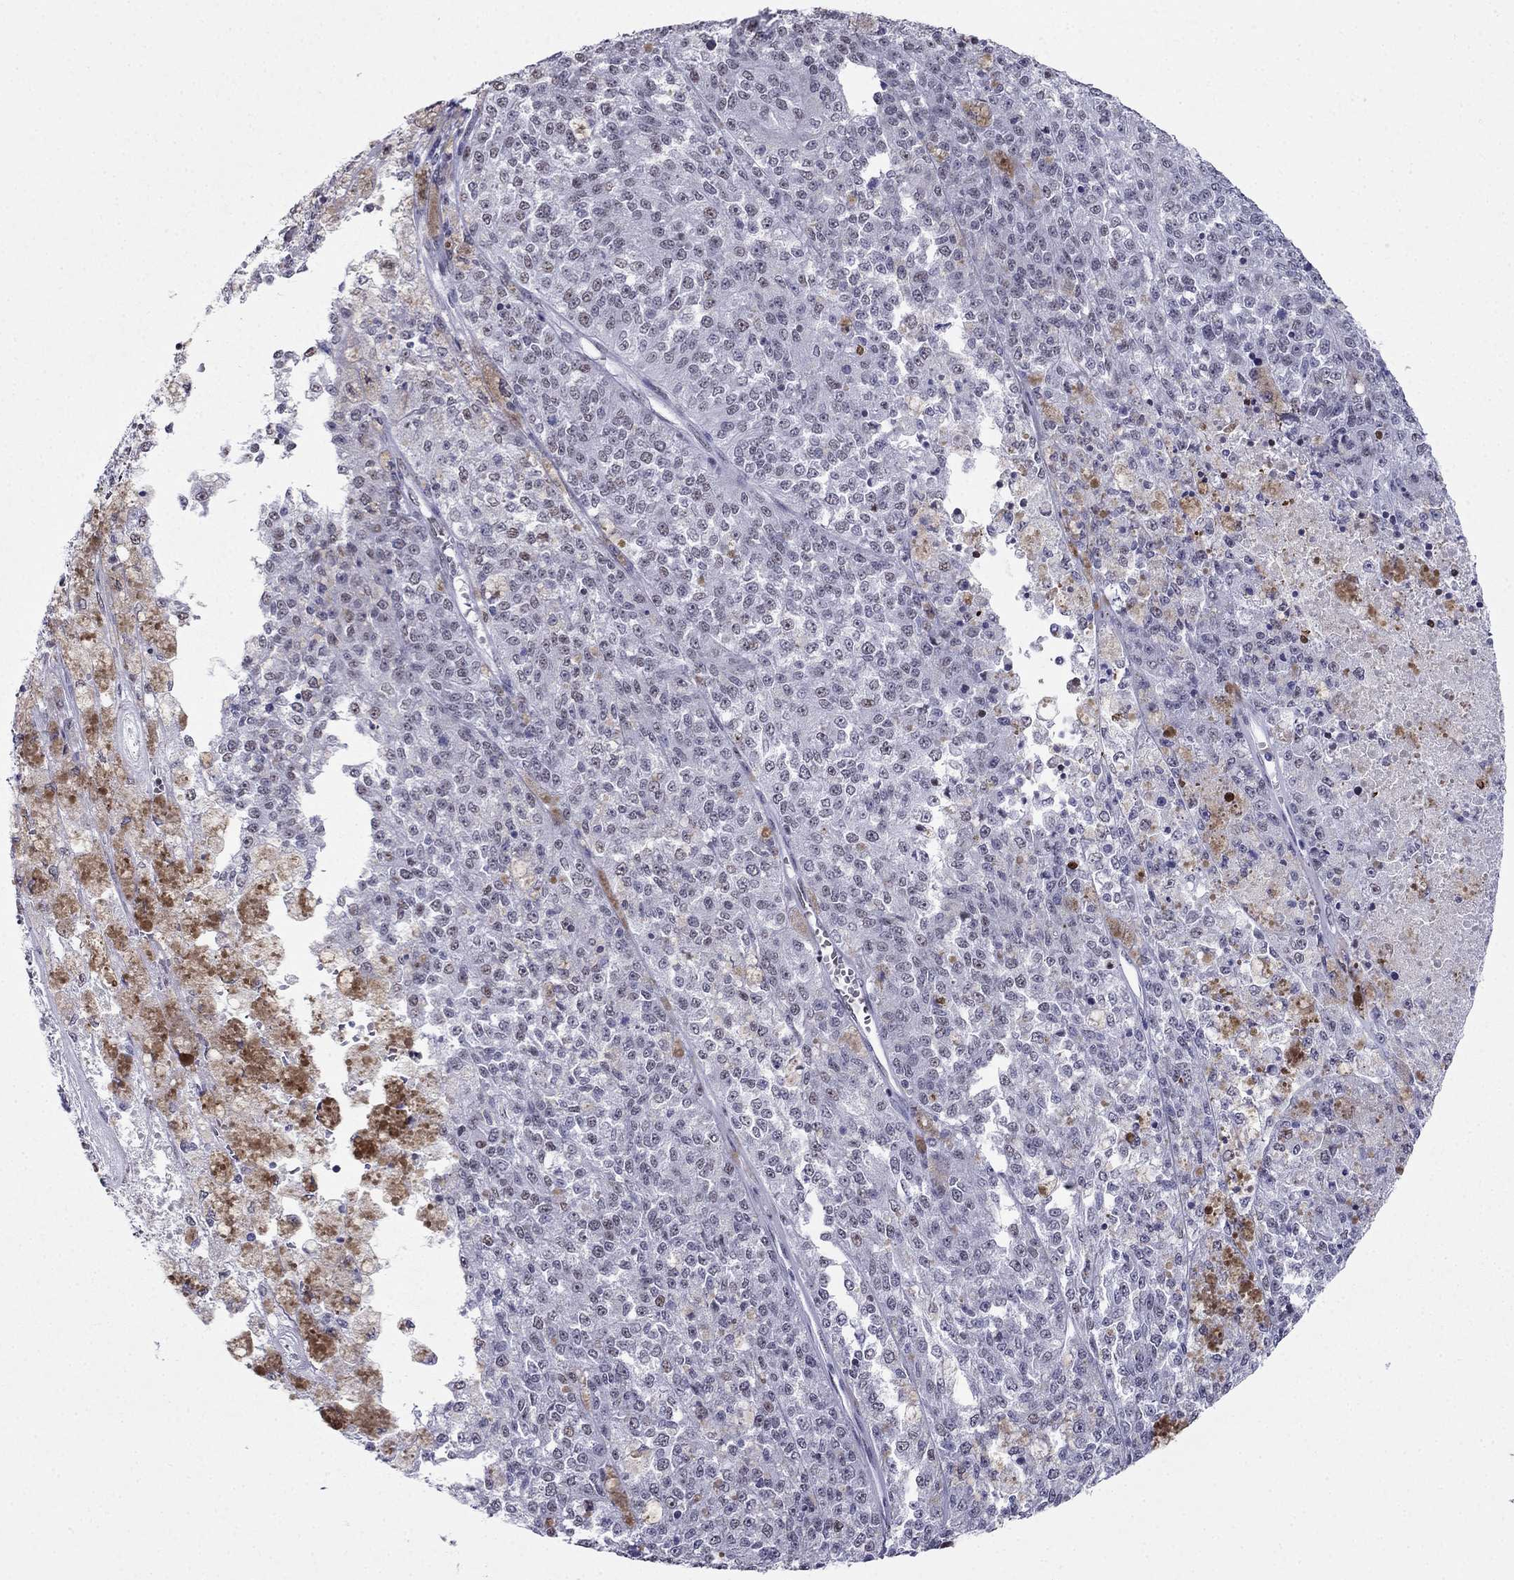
{"staining": {"intensity": "negative", "quantity": "none", "location": "none"}, "tissue": "melanoma", "cell_type": "Tumor cells", "image_type": "cancer", "snomed": [{"axis": "morphology", "description": "Malignant melanoma, Metastatic site"}, {"axis": "topography", "description": "Lymph node"}], "caption": "Malignant melanoma (metastatic site) was stained to show a protein in brown. There is no significant staining in tumor cells.", "gene": "PPM1G", "patient": {"sex": "female", "age": 64}}